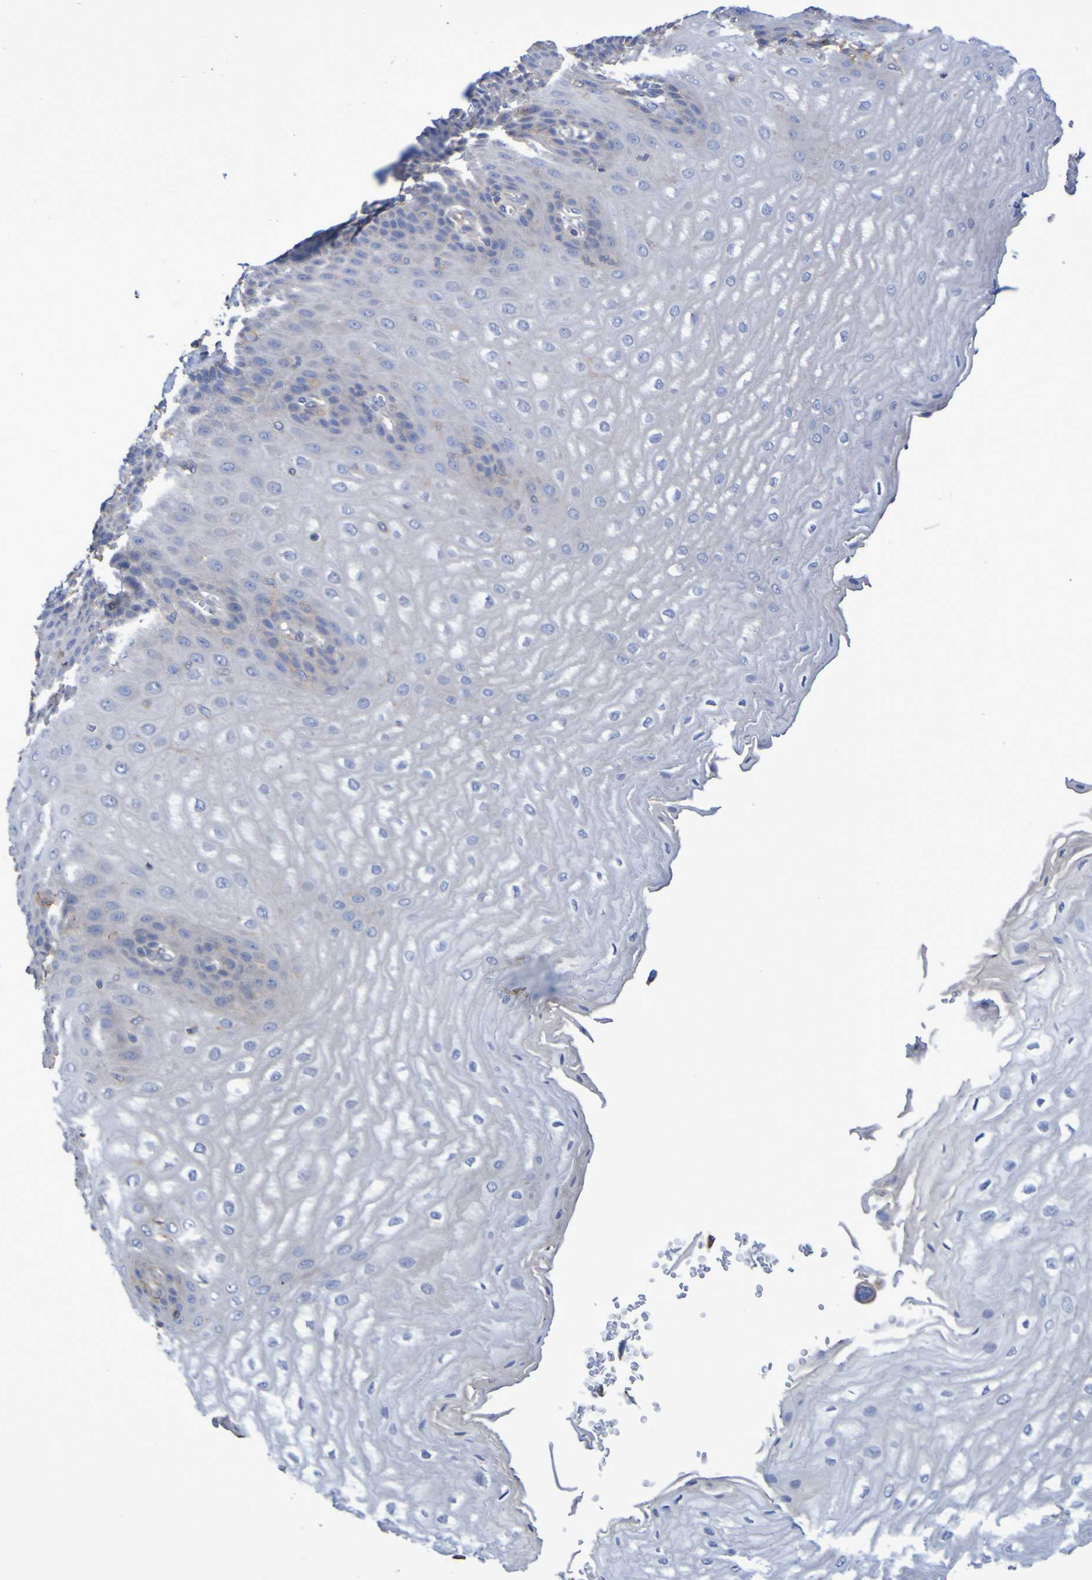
{"staining": {"intensity": "weak", "quantity": "<25%", "location": "cytoplasmic/membranous"}, "tissue": "esophagus", "cell_type": "Squamous epithelial cells", "image_type": "normal", "snomed": [{"axis": "morphology", "description": "Normal tissue, NOS"}, {"axis": "topography", "description": "Esophagus"}], "caption": "Squamous epithelial cells show no significant positivity in unremarkable esophagus.", "gene": "SYNJ1", "patient": {"sex": "male", "age": 54}}